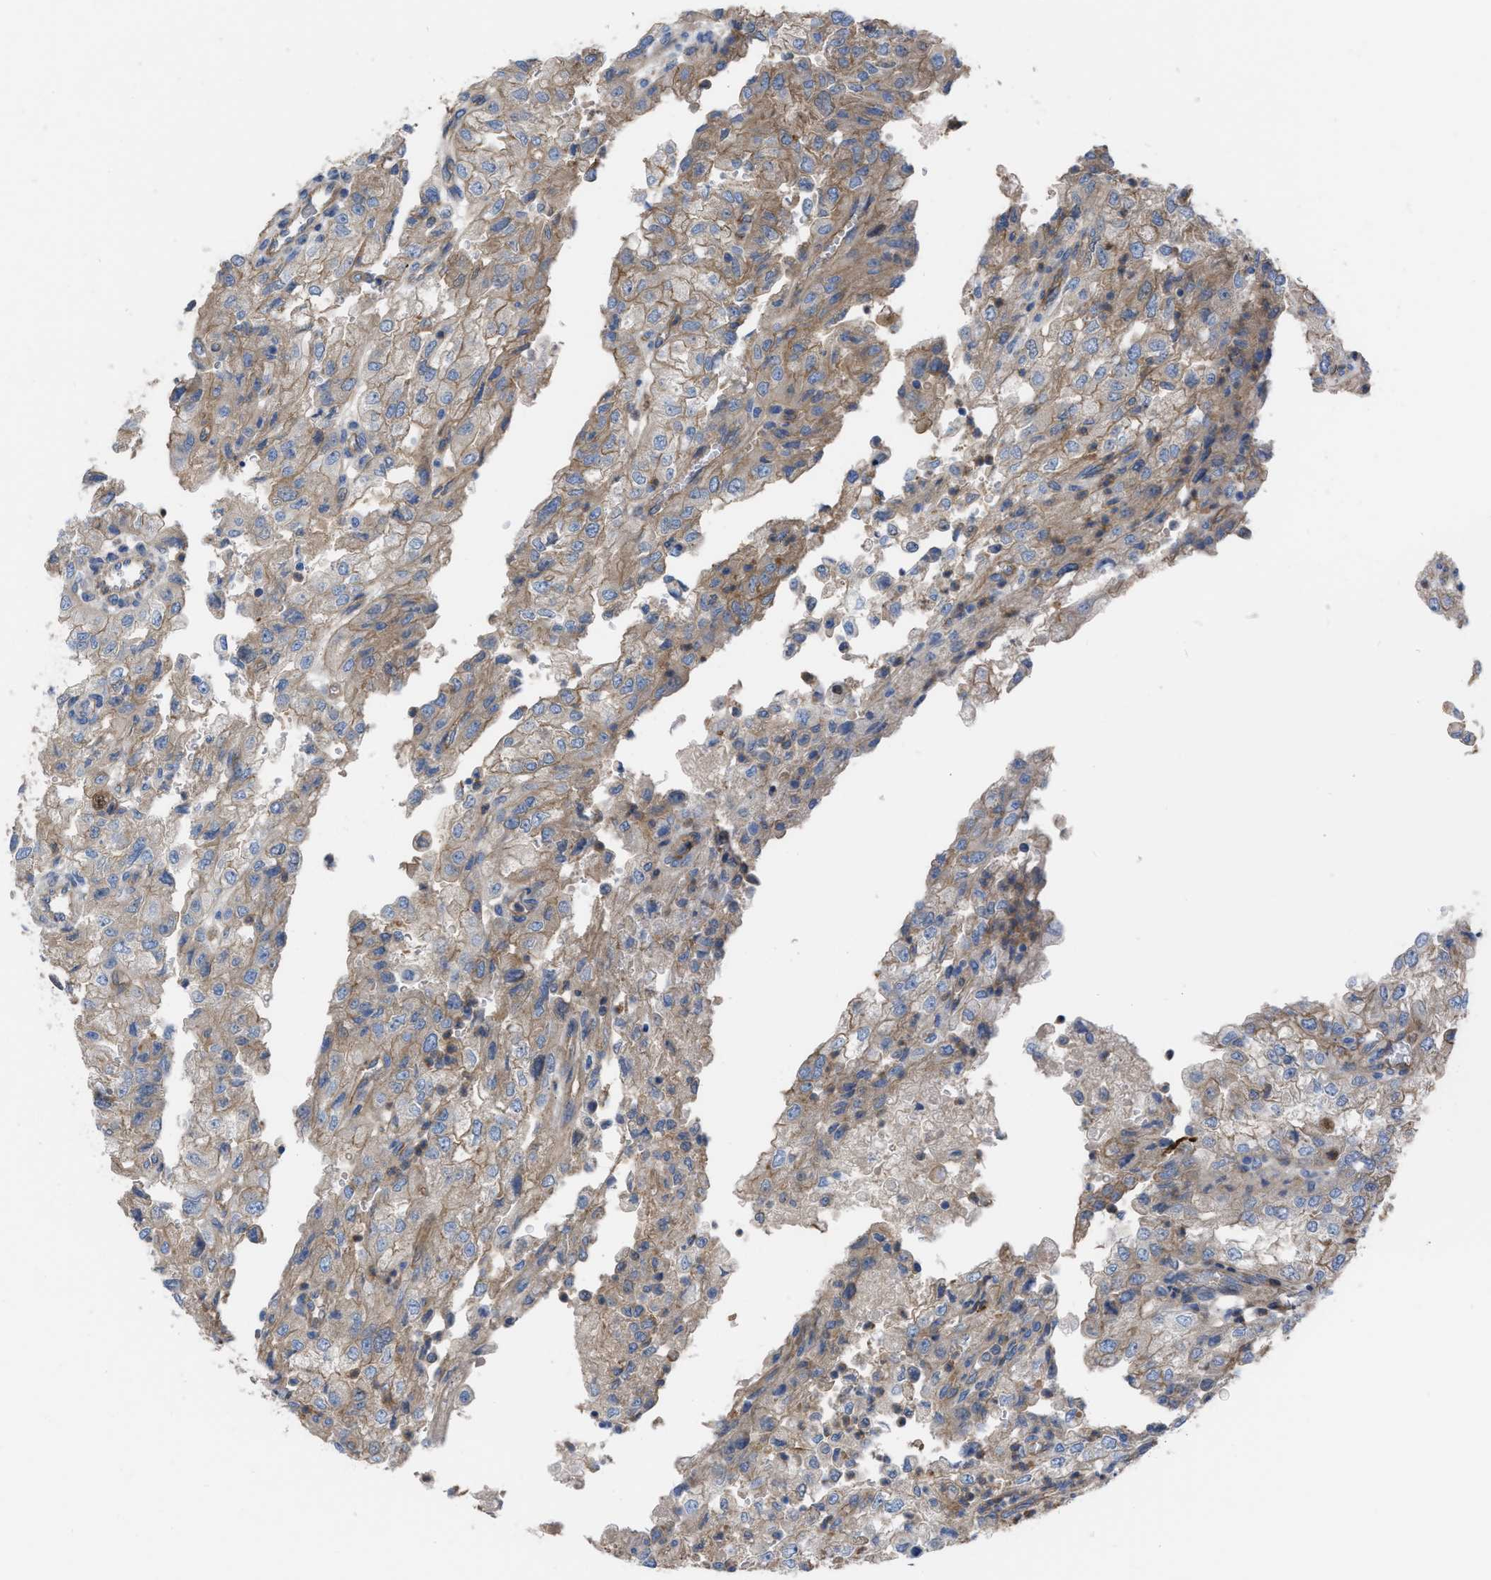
{"staining": {"intensity": "weak", "quantity": "25%-75%", "location": "cytoplasmic/membranous"}, "tissue": "renal cancer", "cell_type": "Tumor cells", "image_type": "cancer", "snomed": [{"axis": "morphology", "description": "Adenocarcinoma, NOS"}, {"axis": "topography", "description": "Kidney"}], "caption": "Renal cancer (adenocarcinoma) tissue demonstrates weak cytoplasmic/membranous expression in approximately 25%-75% of tumor cells, visualized by immunohistochemistry. (IHC, brightfield microscopy, high magnification).", "gene": "TRIOBP", "patient": {"sex": "female", "age": 54}}